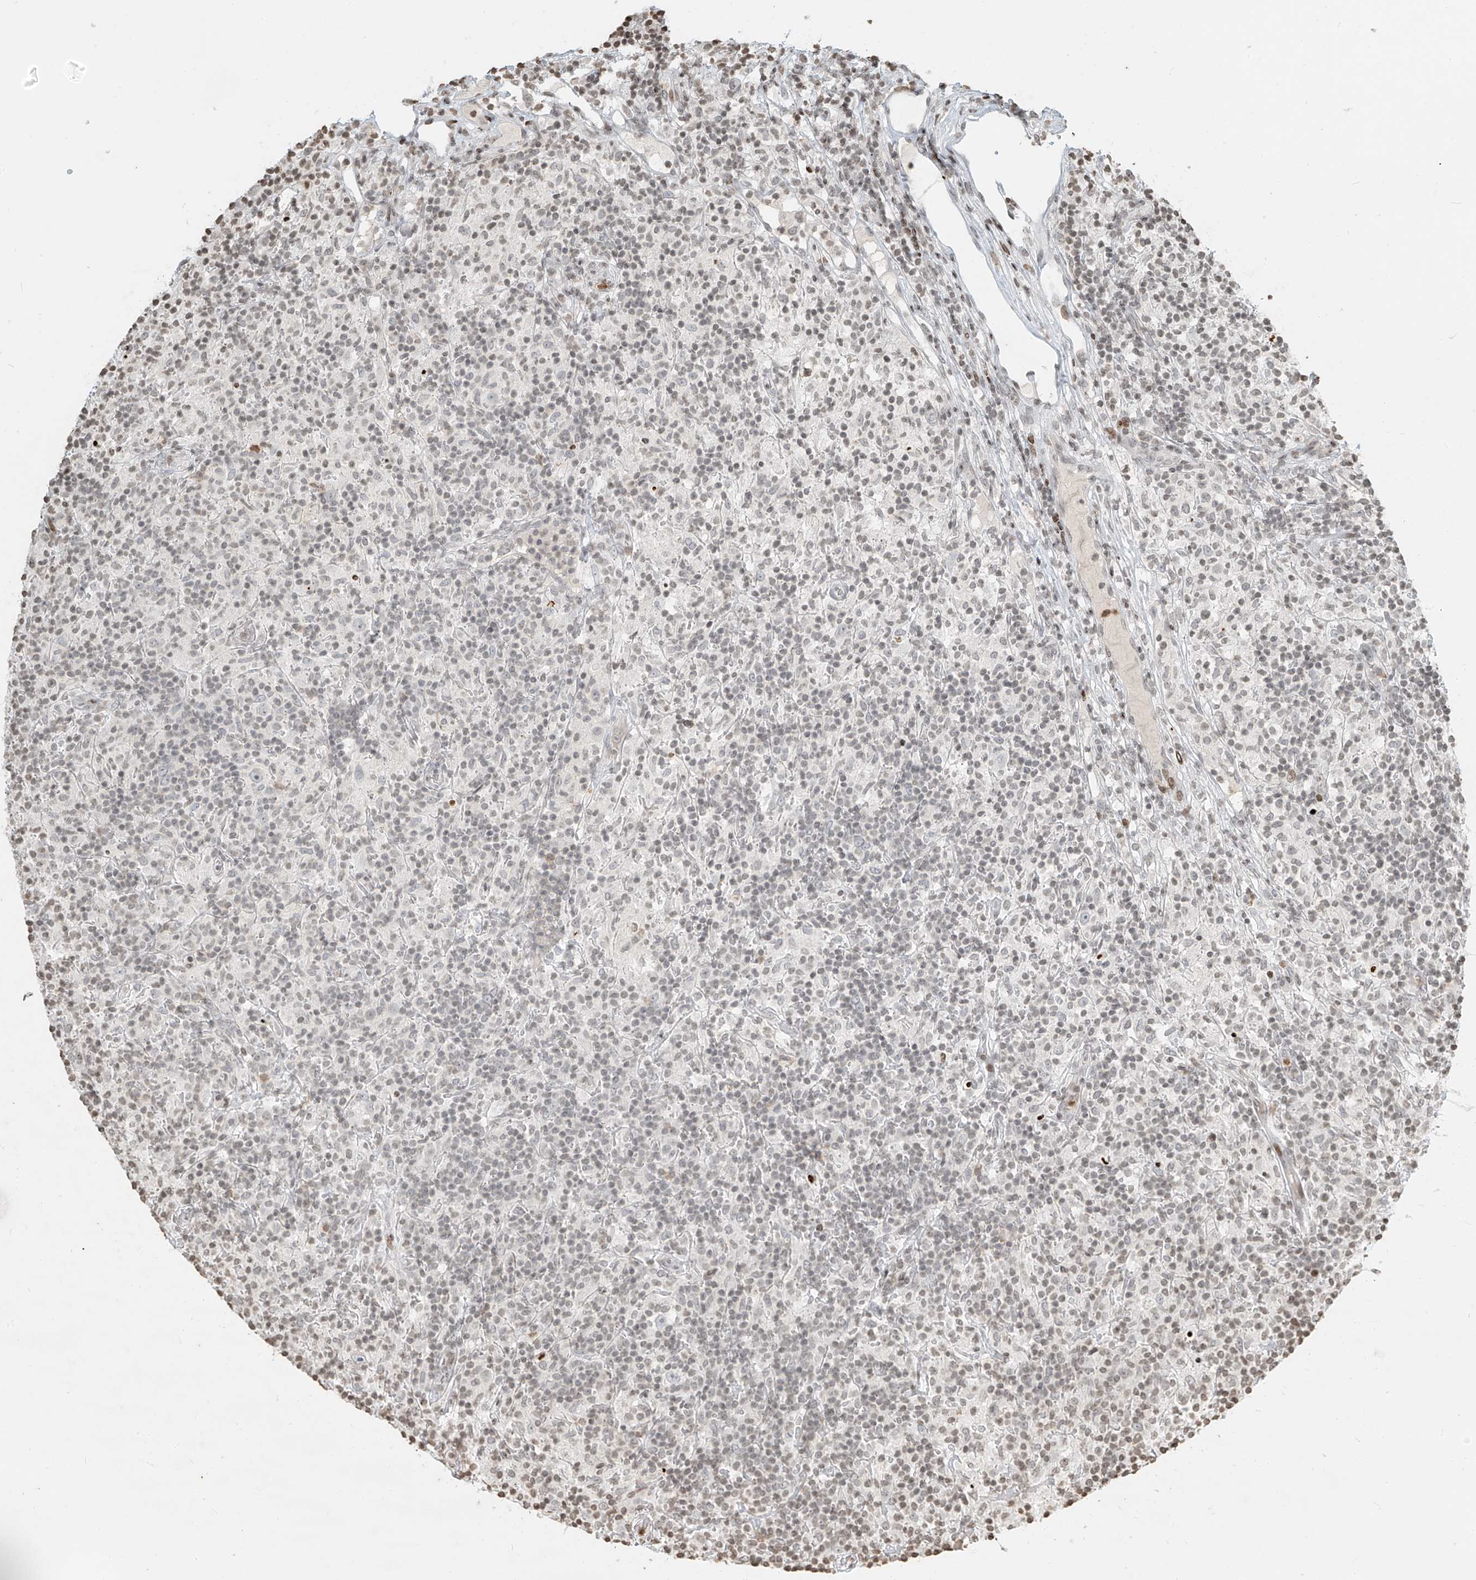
{"staining": {"intensity": "negative", "quantity": "none", "location": "none"}, "tissue": "lymphoma", "cell_type": "Tumor cells", "image_type": "cancer", "snomed": [{"axis": "morphology", "description": "Hodgkin's disease, NOS"}, {"axis": "topography", "description": "Lymph node"}], "caption": "DAB (3,3'-diaminobenzidine) immunohistochemical staining of human Hodgkin's disease displays no significant expression in tumor cells. (DAB (3,3'-diaminobenzidine) IHC with hematoxylin counter stain).", "gene": "C17orf58", "patient": {"sex": "male", "age": 70}}